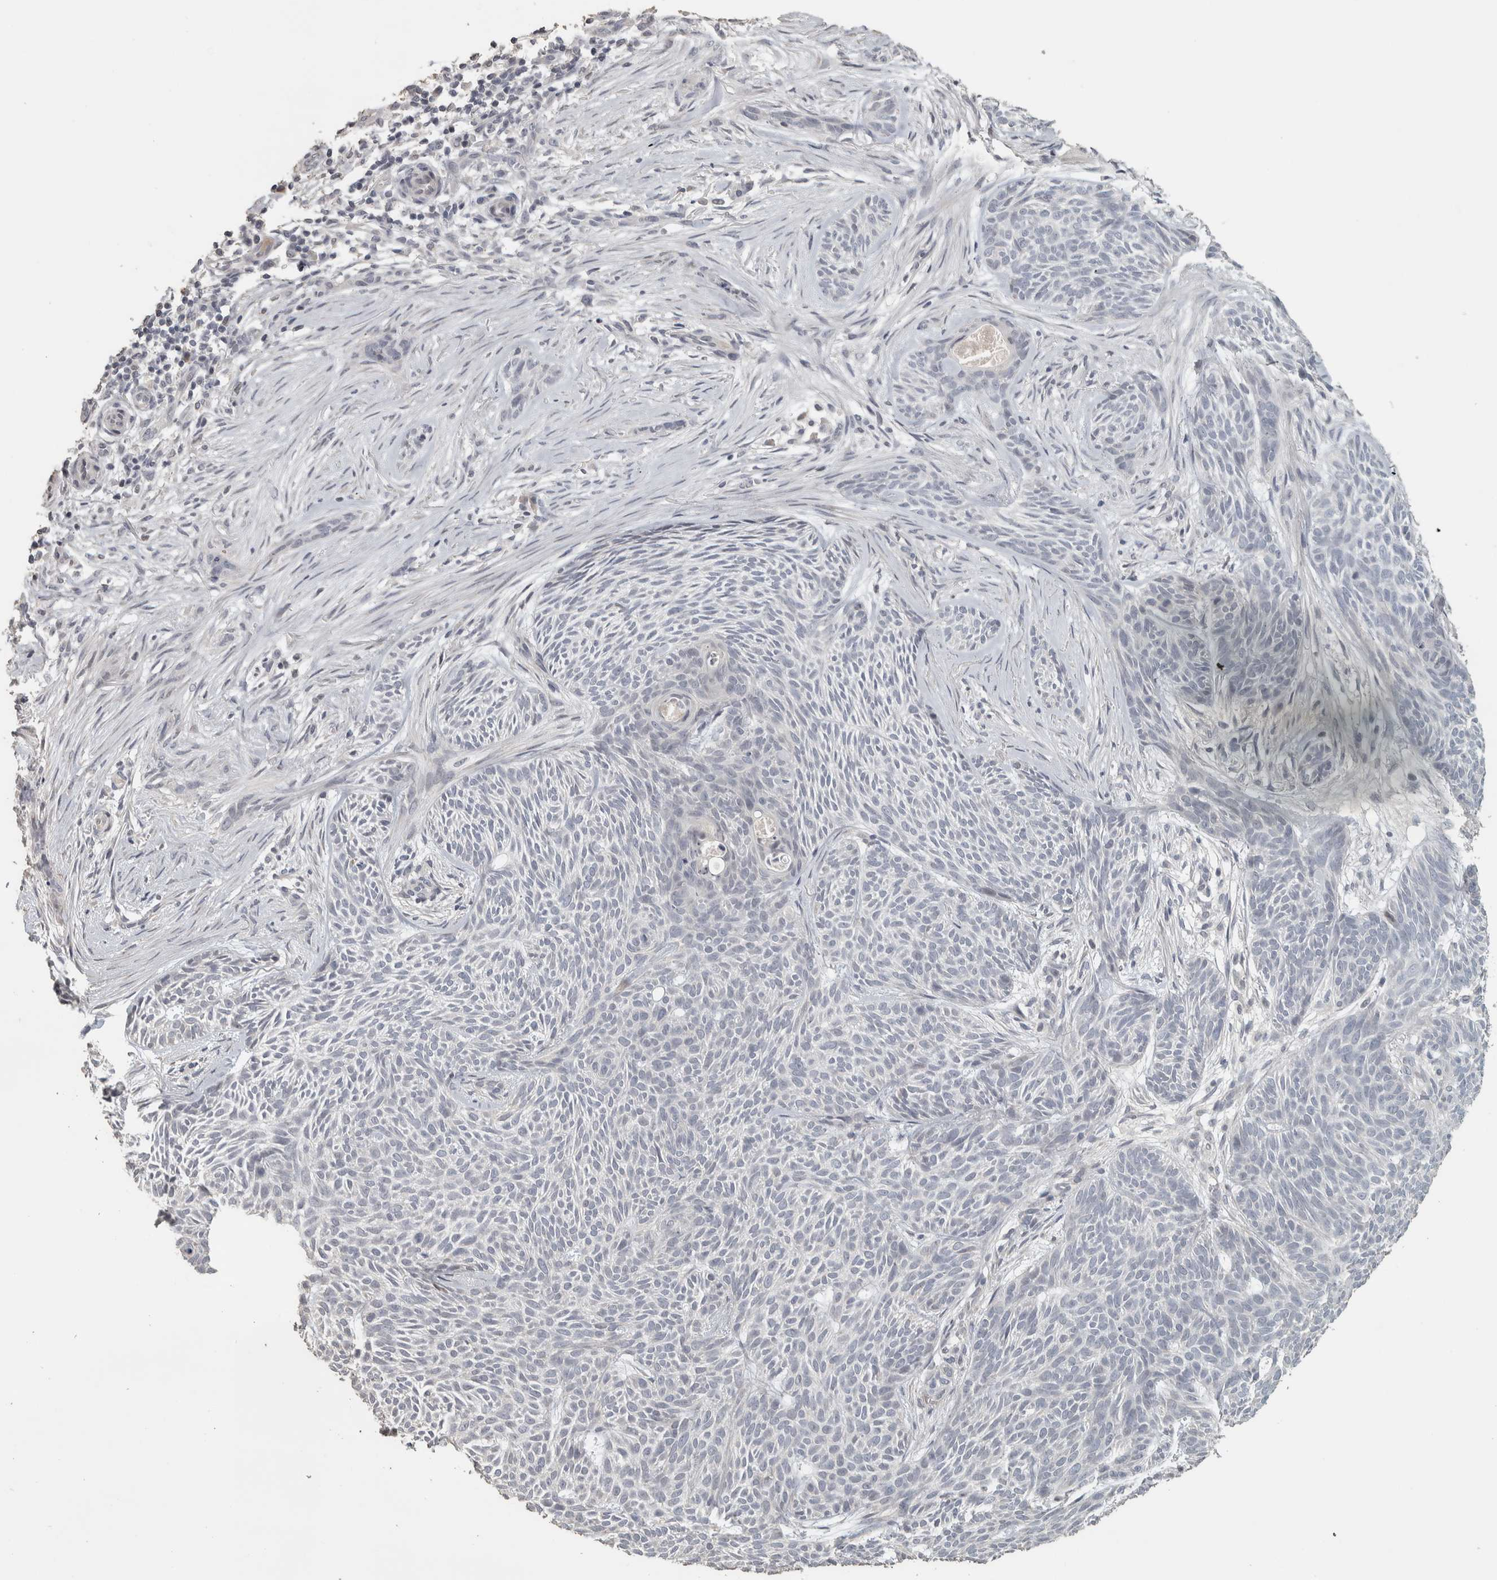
{"staining": {"intensity": "negative", "quantity": "none", "location": "none"}, "tissue": "skin cancer", "cell_type": "Tumor cells", "image_type": "cancer", "snomed": [{"axis": "morphology", "description": "Basal cell carcinoma"}, {"axis": "topography", "description": "Skin"}], "caption": "There is no significant positivity in tumor cells of skin basal cell carcinoma.", "gene": "NECAB1", "patient": {"sex": "female", "age": 59}}